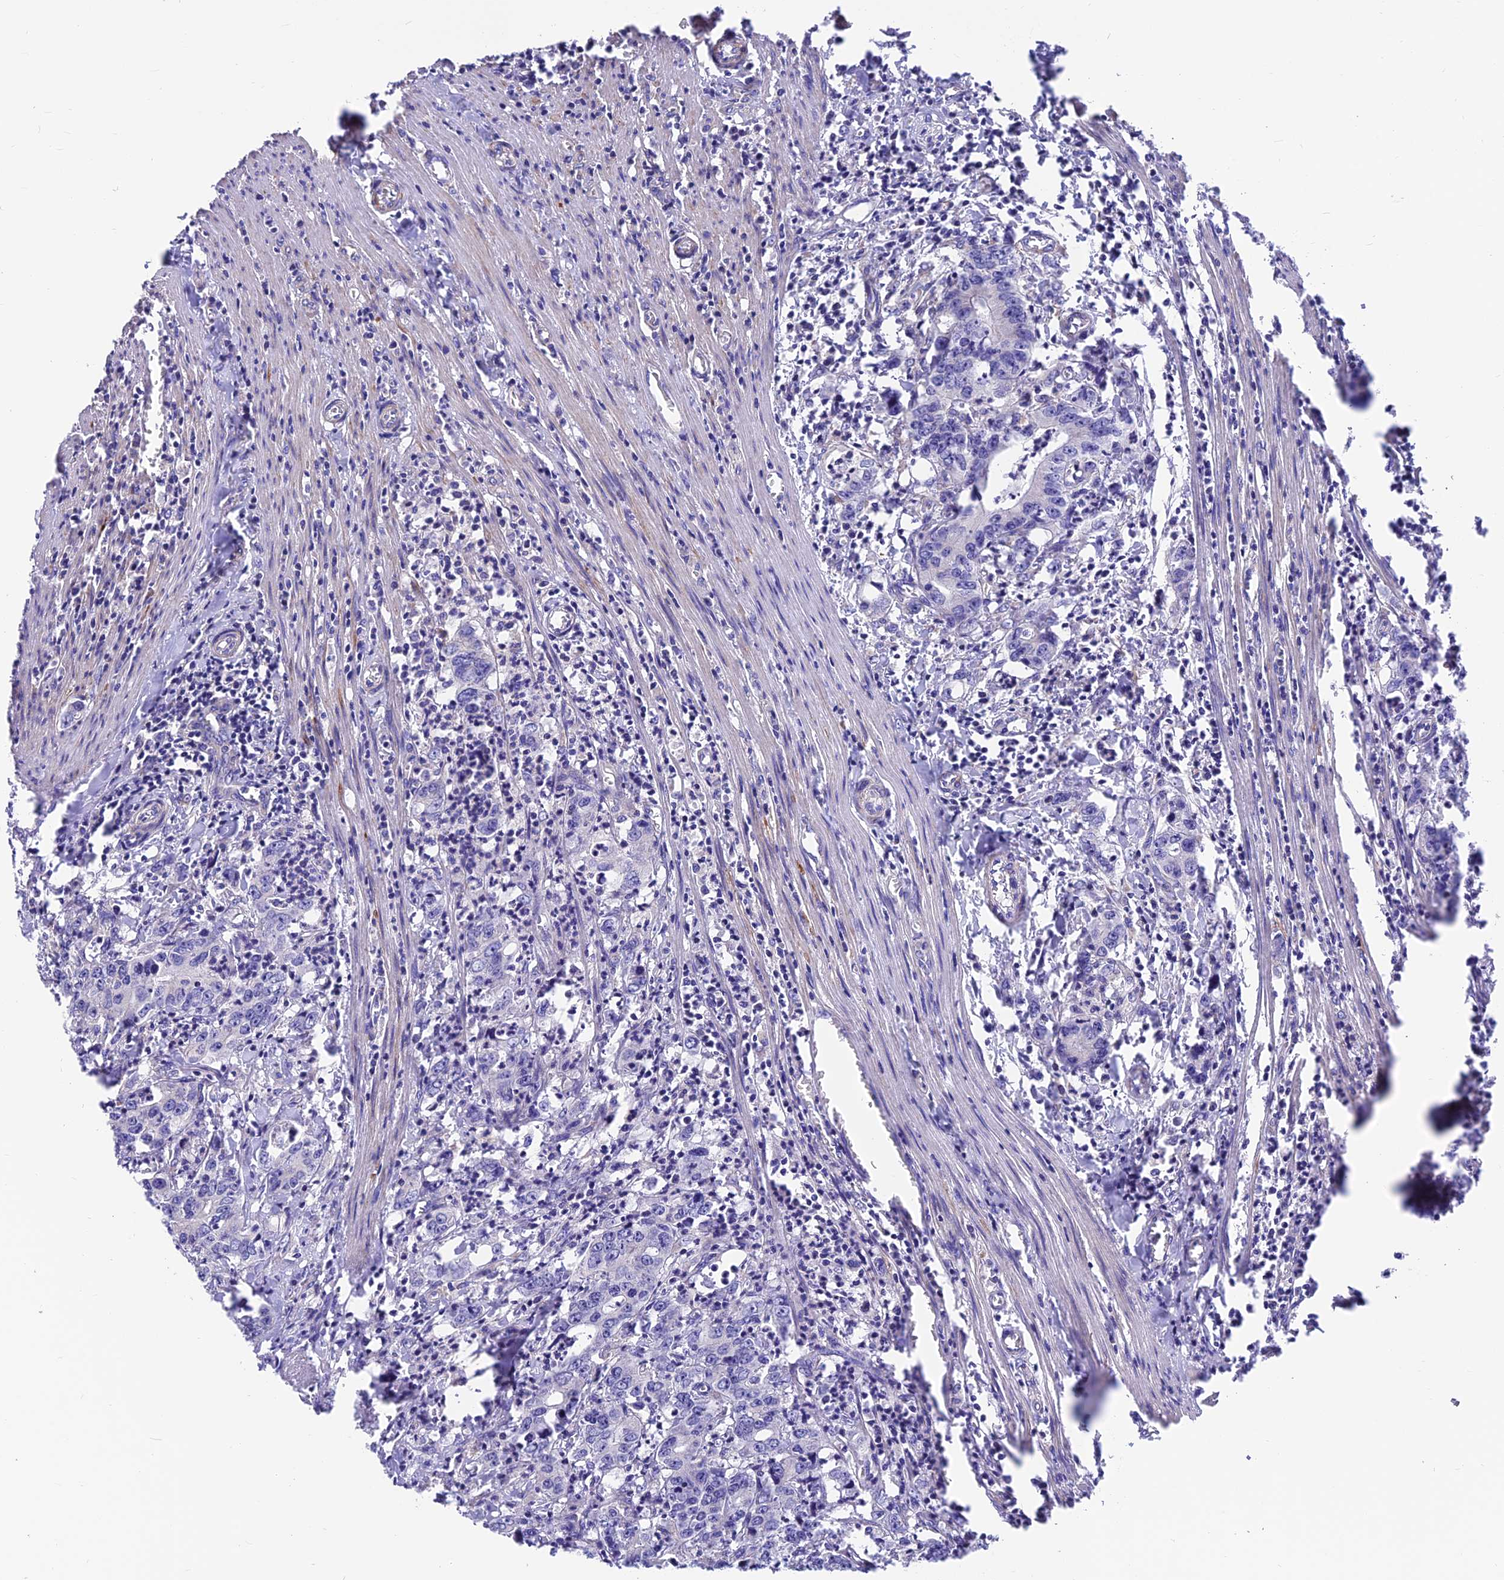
{"staining": {"intensity": "negative", "quantity": "none", "location": "none"}, "tissue": "colorectal cancer", "cell_type": "Tumor cells", "image_type": "cancer", "snomed": [{"axis": "morphology", "description": "Adenocarcinoma, NOS"}, {"axis": "topography", "description": "Colon"}], "caption": "This is a micrograph of IHC staining of colorectal adenocarcinoma, which shows no expression in tumor cells.", "gene": "VPS16", "patient": {"sex": "female", "age": 75}}